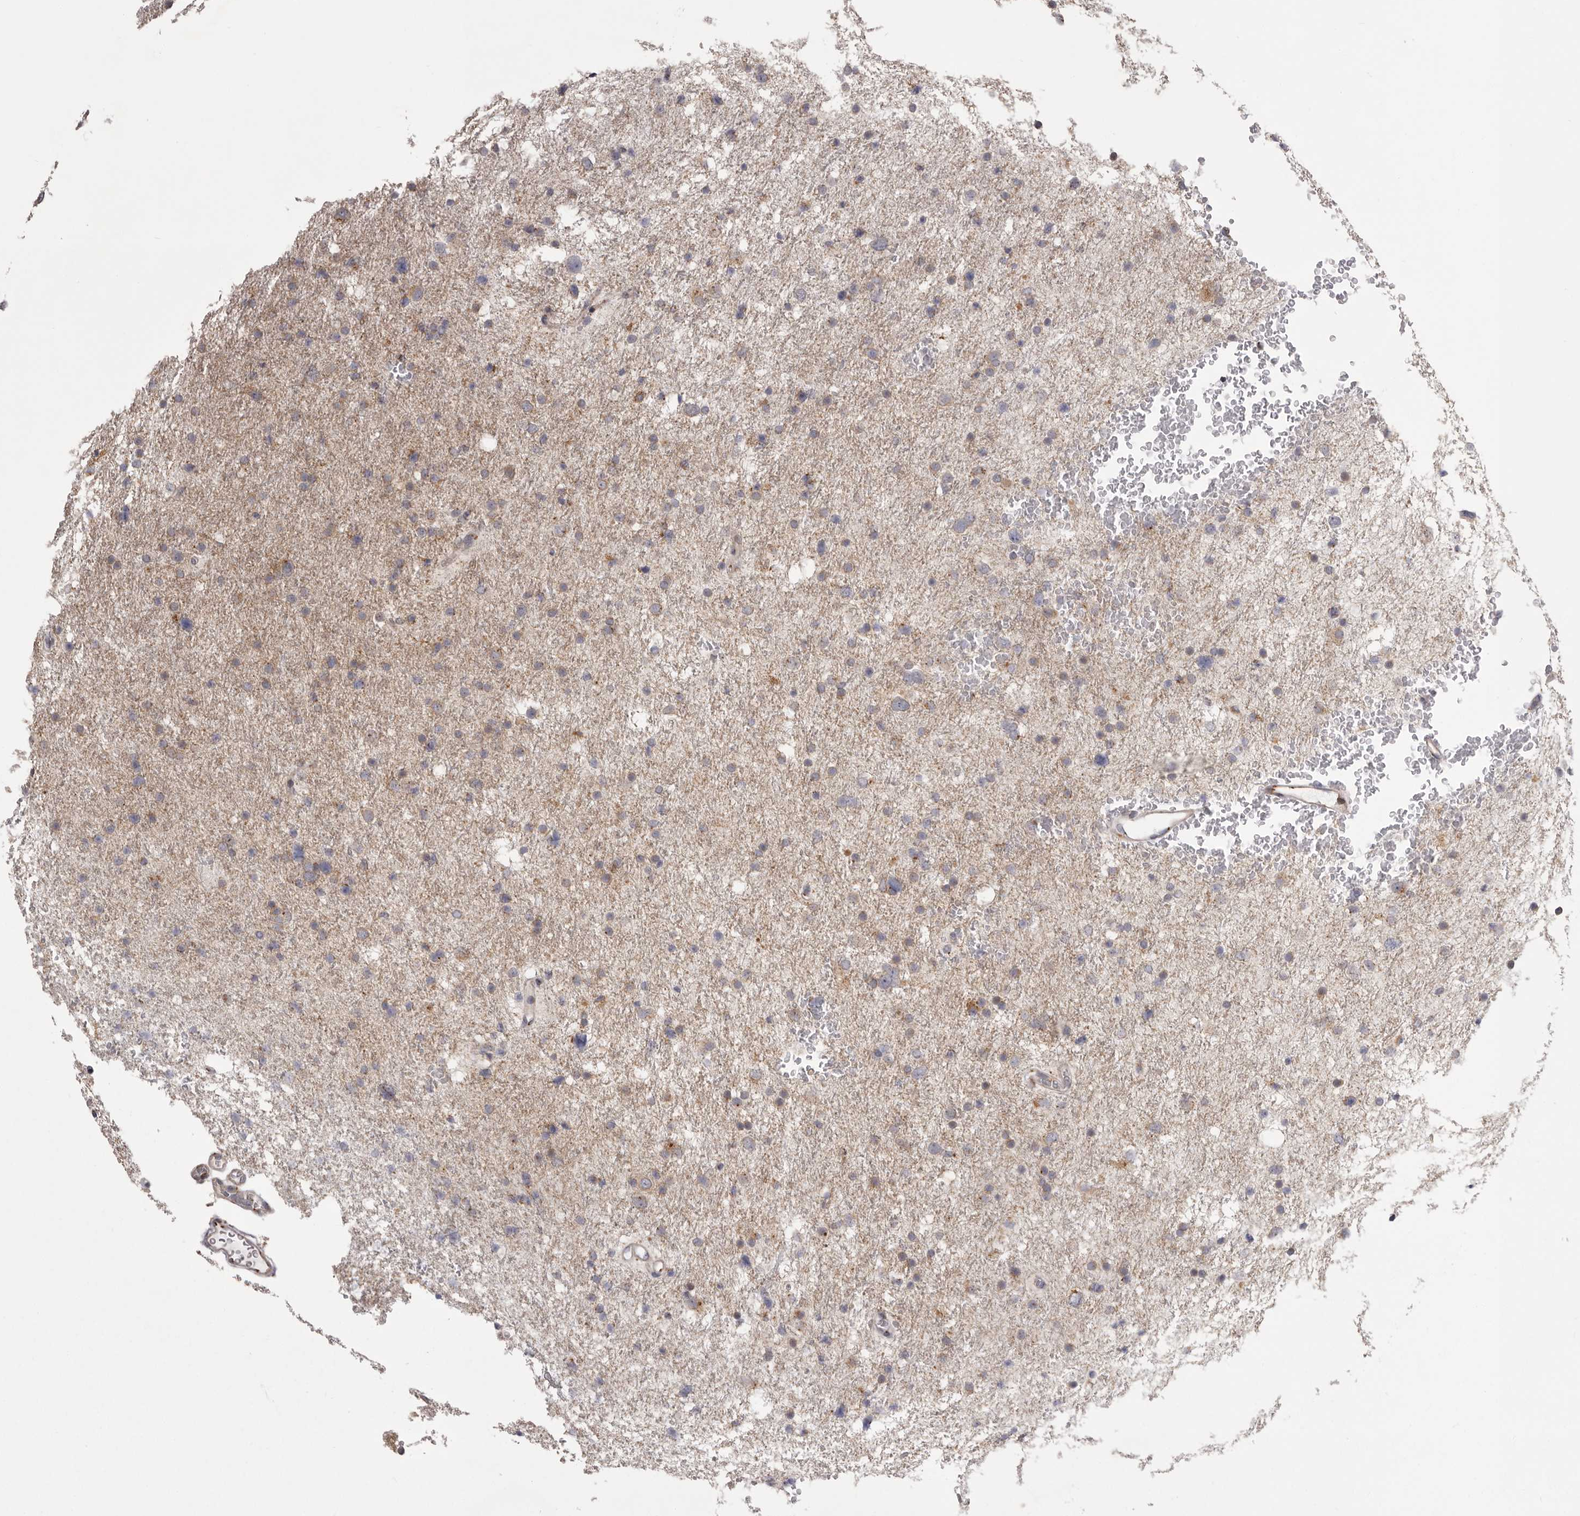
{"staining": {"intensity": "weak", "quantity": "25%-75%", "location": "cytoplasmic/membranous"}, "tissue": "glioma", "cell_type": "Tumor cells", "image_type": "cancer", "snomed": [{"axis": "morphology", "description": "Glioma, malignant, Low grade"}, {"axis": "topography", "description": "Brain"}], "caption": "There is low levels of weak cytoplasmic/membranous staining in tumor cells of malignant glioma (low-grade), as demonstrated by immunohistochemical staining (brown color).", "gene": "WDR47", "patient": {"sex": "female", "age": 37}}